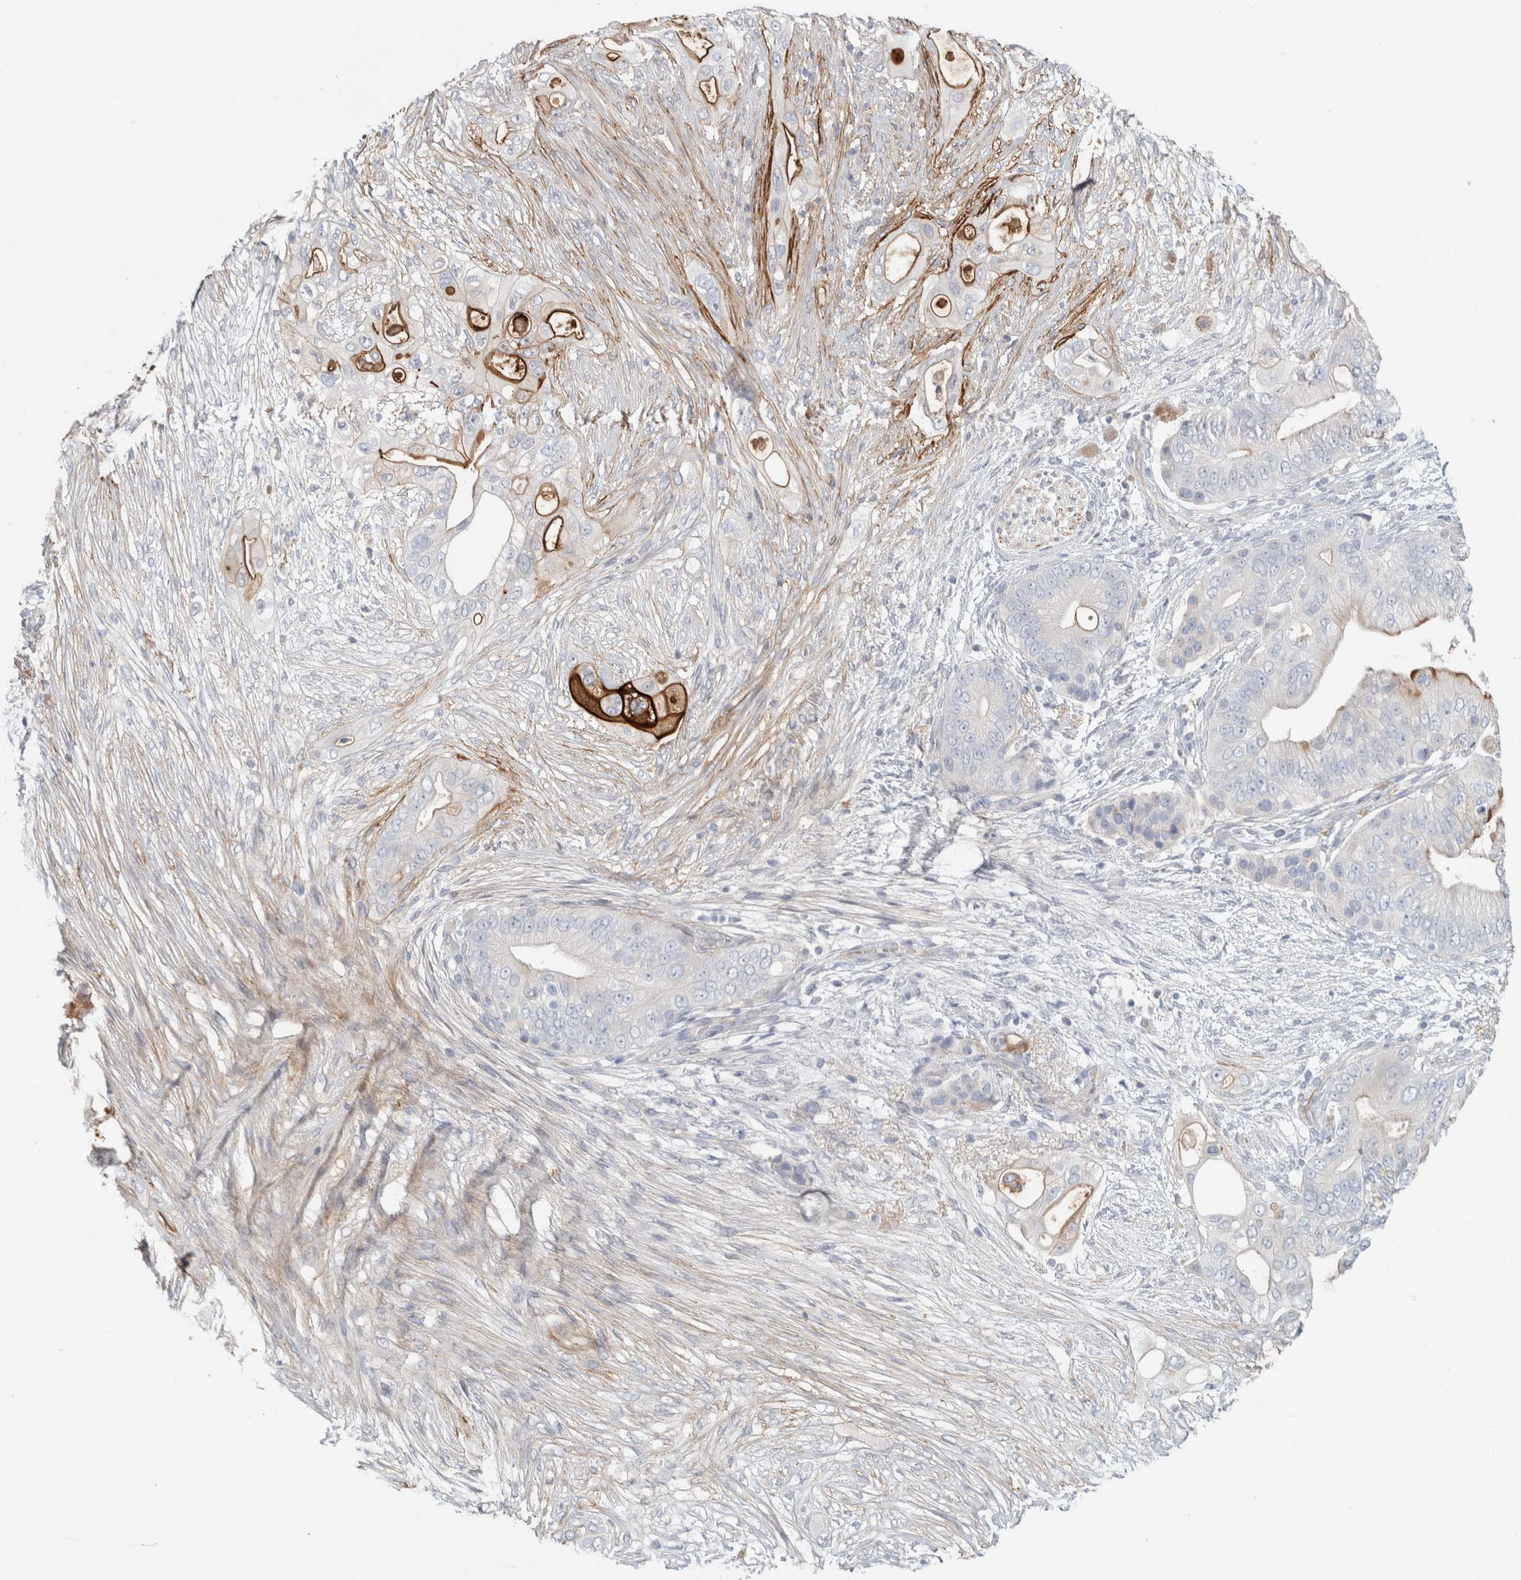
{"staining": {"intensity": "strong", "quantity": "<25%", "location": "cytoplasmic/membranous"}, "tissue": "pancreatic cancer", "cell_type": "Tumor cells", "image_type": "cancer", "snomed": [{"axis": "morphology", "description": "Adenocarcinoma, NOS"}, {"axis": "topography", "description": "Pancreas"}], "caption": "DAB immunohistochemical staining of human pancreatic cancer shows strong cytoplasmic/membranous protein expression in about <25% of tumor cells.", "gene": "CD55", "patient": {"sex": "male", "age": 53}}